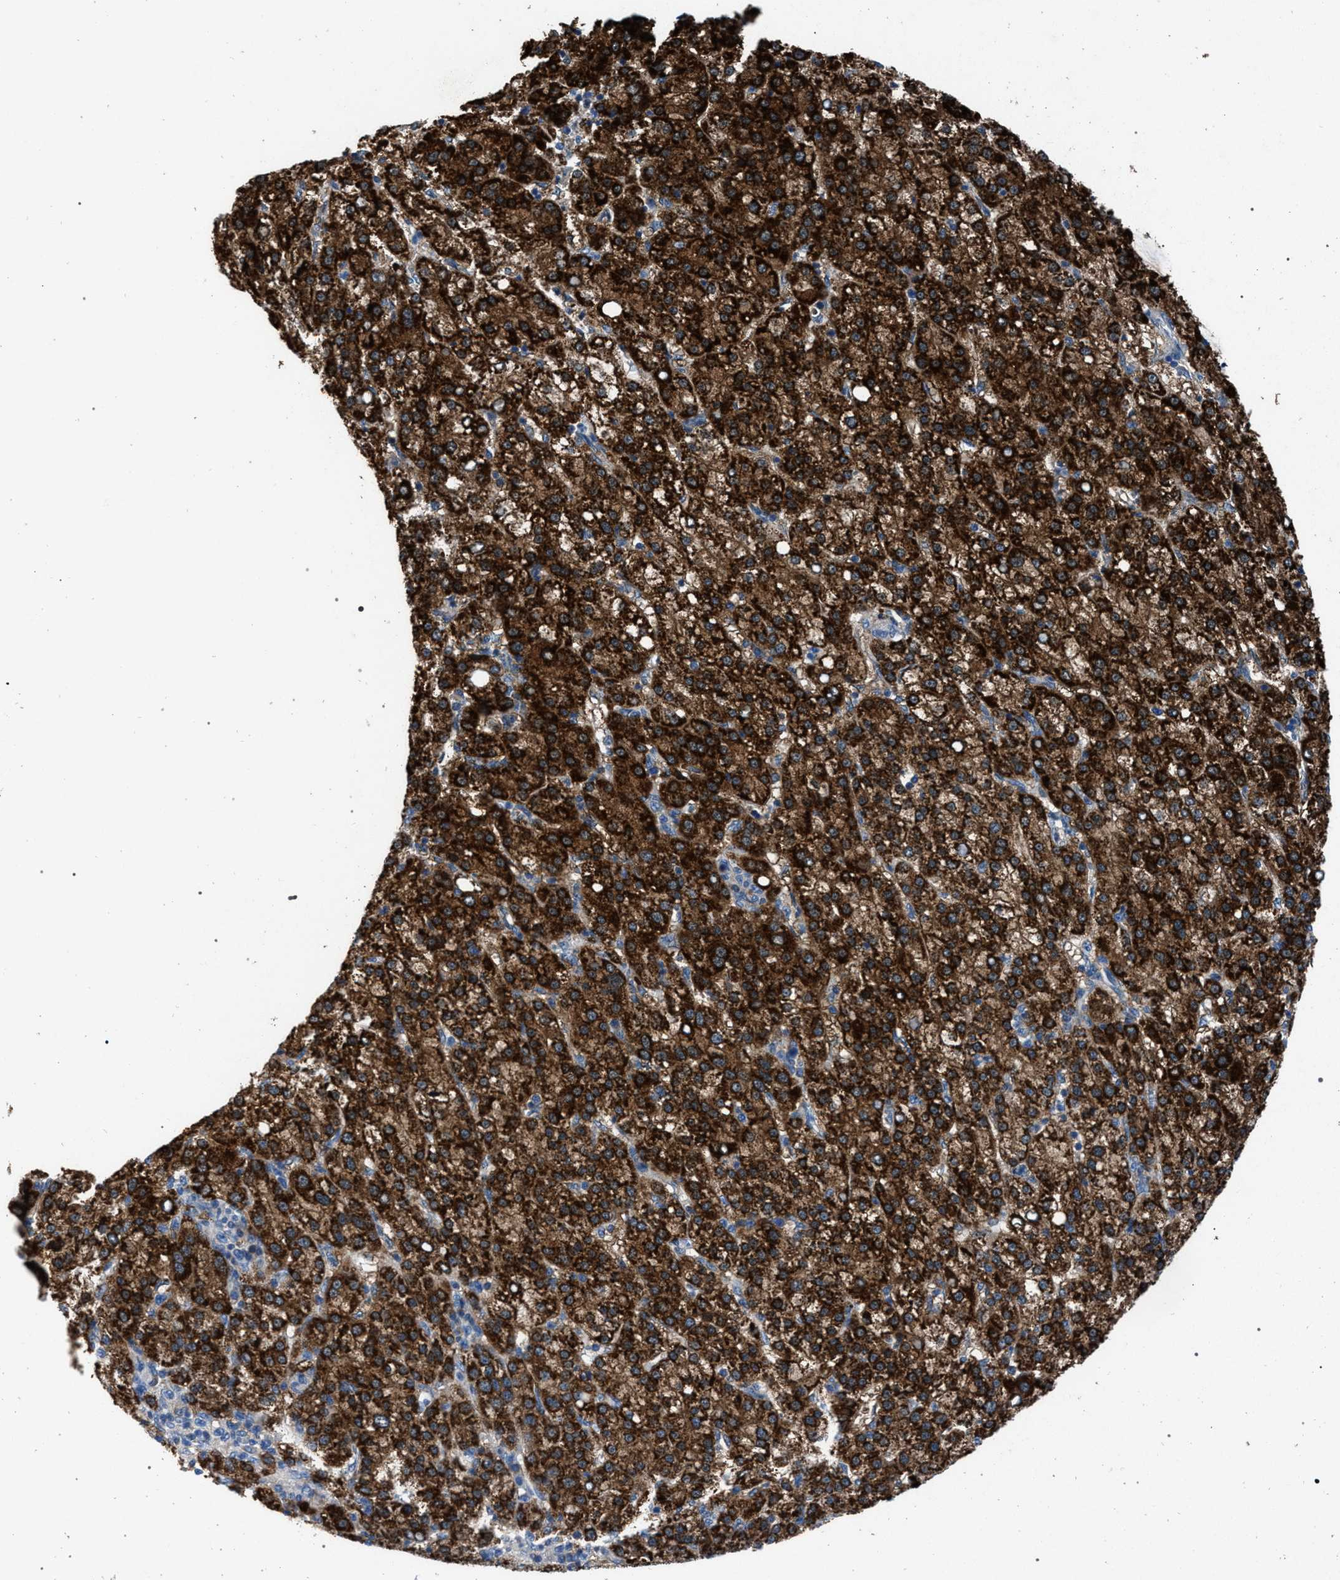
{"staining": {"intensity": "strong", "quantity": ">75%", "location": "cytoplasmic/membranous"}, "tissue": "liver cancer", "cell_type": "Tumor cells", "image_type": "cancer", "snomed": [{"axis": "morphology", "description": "Carcinoma, Hepatocellular, NOS"}, {"axis": "topography", "description": "Liver"}], "caption": "Brown immunohistochemical staining in human liver hepatocellular carcinoma exhibits strong cytoplasmic/membranous staining in approximately >75% of tumor cells.", "gene": "CRYZ", "patient": {"sex": "female", "age": 58}}